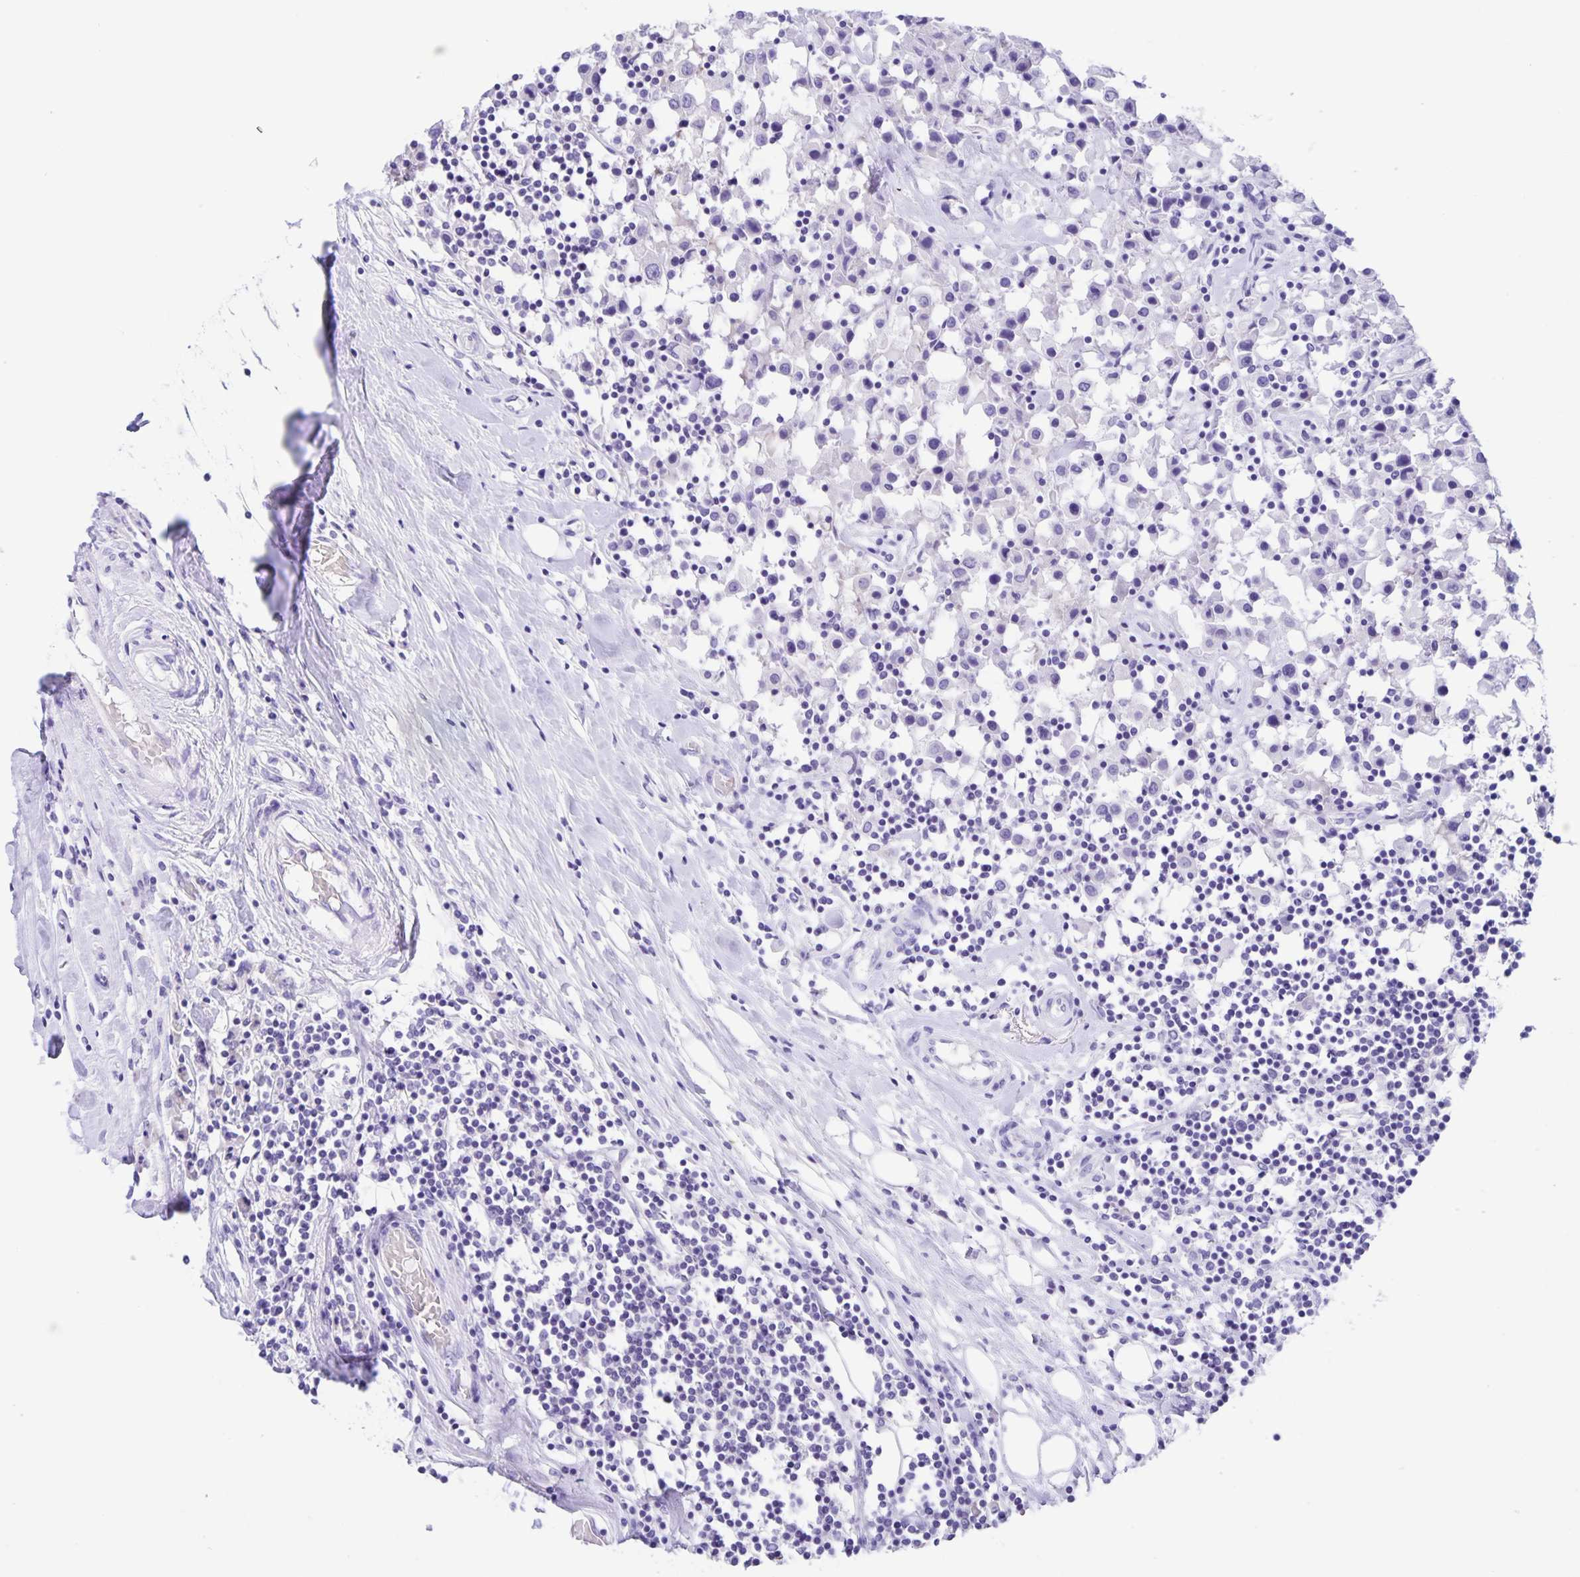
{"staining": {"intensity": "negative", "quantity": "none", "location": "none"}, "tissue": "breast cancer", "cell_type": "Tumor cells", "image_type": "cancer", "snomed": [{"axis": "morphology", "description": "Duct carcinoma"}, {"axis": "topography", "description": "Breast"}], "caption": "The image demonstrates no significant staining in tumor cells of breast cancer (infiltrating ductal carcinoma). (DAB IHC, high magnification).", "gene": "CAPSL", "patient": {"sex": "female", "age": 61}}